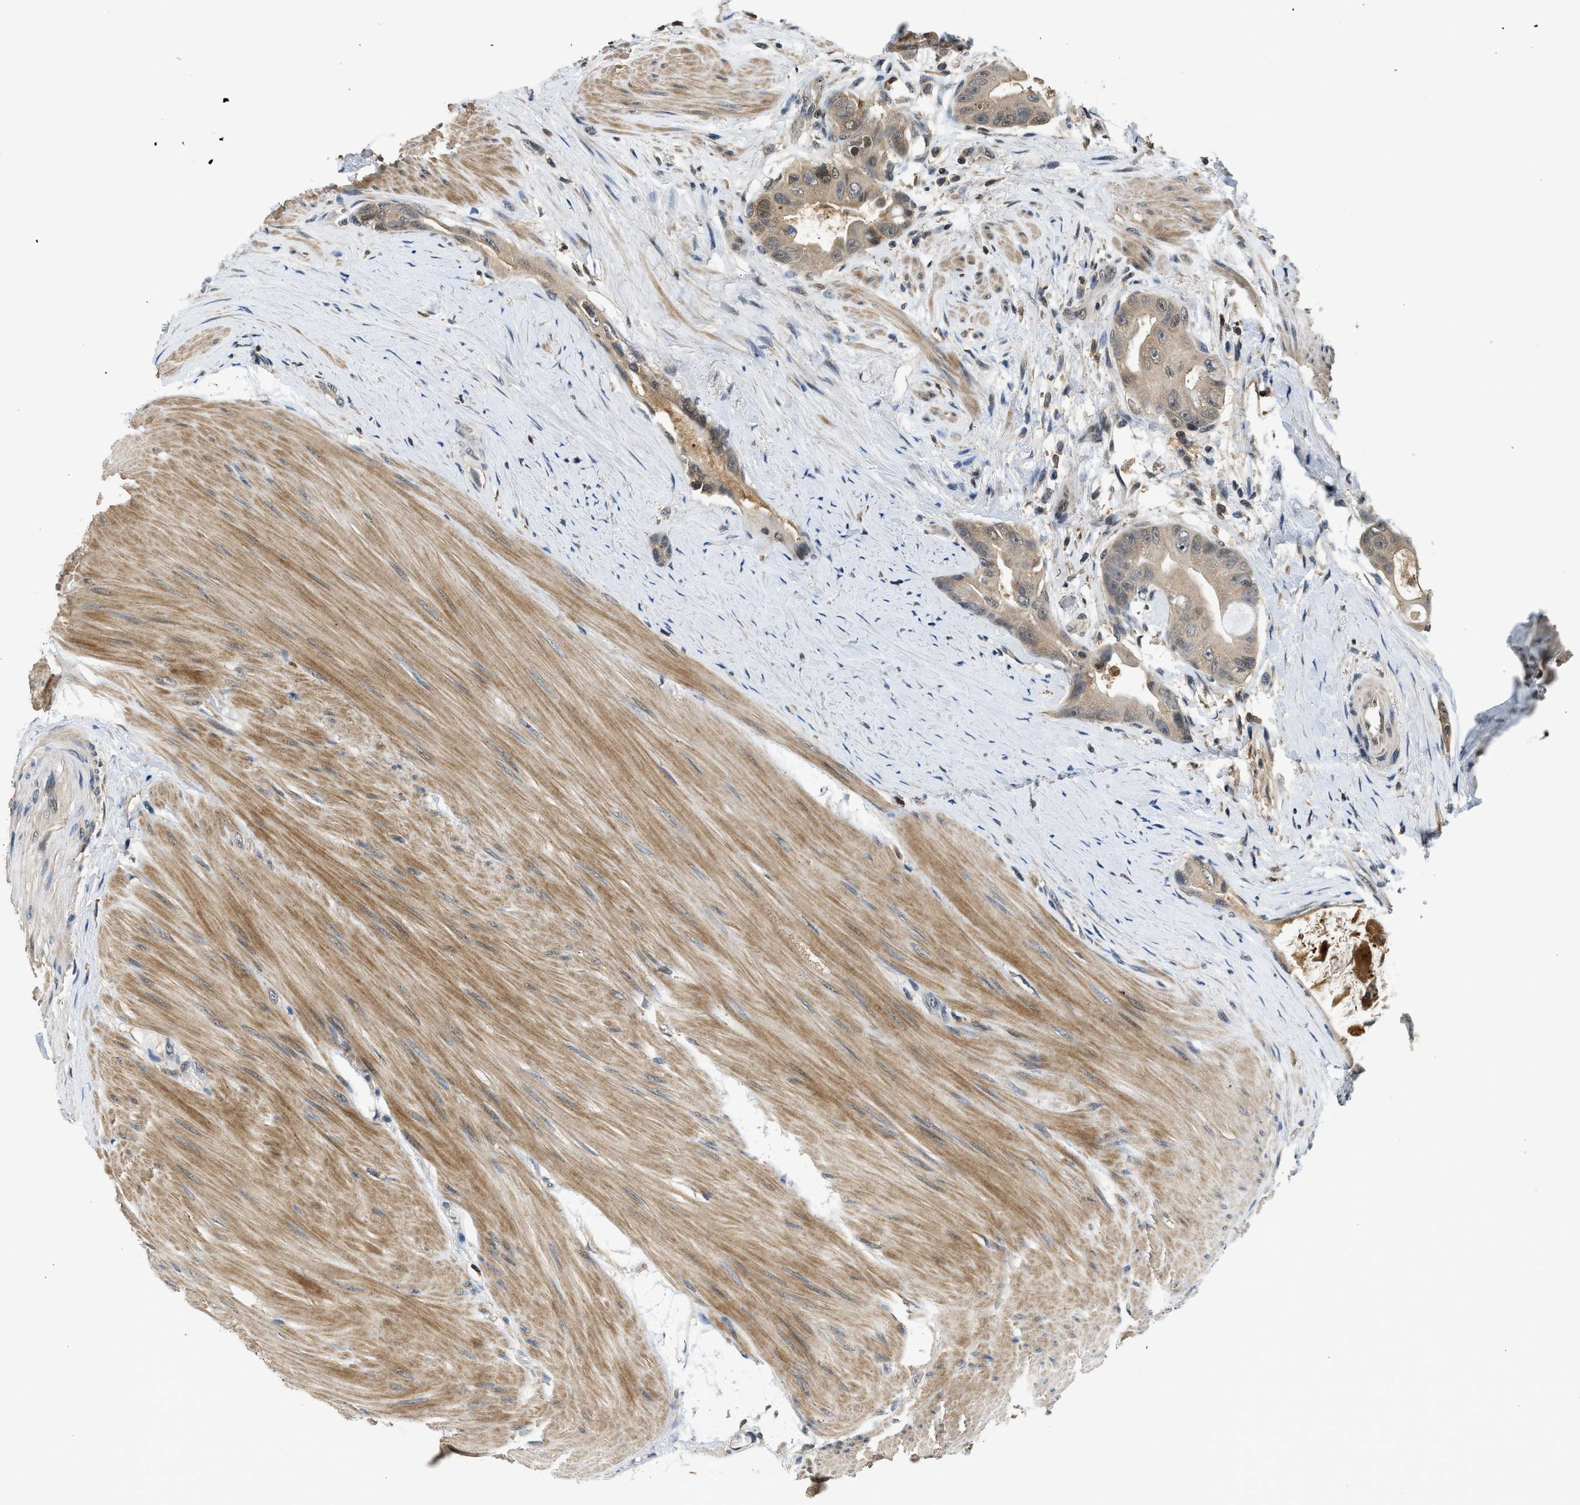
{"staining": {"intensity": "weak", "quantity": ">75%", "location": "cytoplasmic/membranous,nuclear"}, "tissue": "colorectal cancer", "cell_type": "Tumor cells", "image_type": "cancer", "snomed": [{"axis": "morphology", "description": "Adenocarcinoma, NOS"}, {"axis": "topography", "description": "Rectum"}], "caption": "The histopathology image shows immunohistochemical staining of colorectal cancer (adenocarcinoma). There is weak cytoplasmic/membranous and nuclear expression is appreciated in approximately >75% of tumor cells.", "gene": "SLC15A4", "patient": {"sex": "male", "age": 51}}